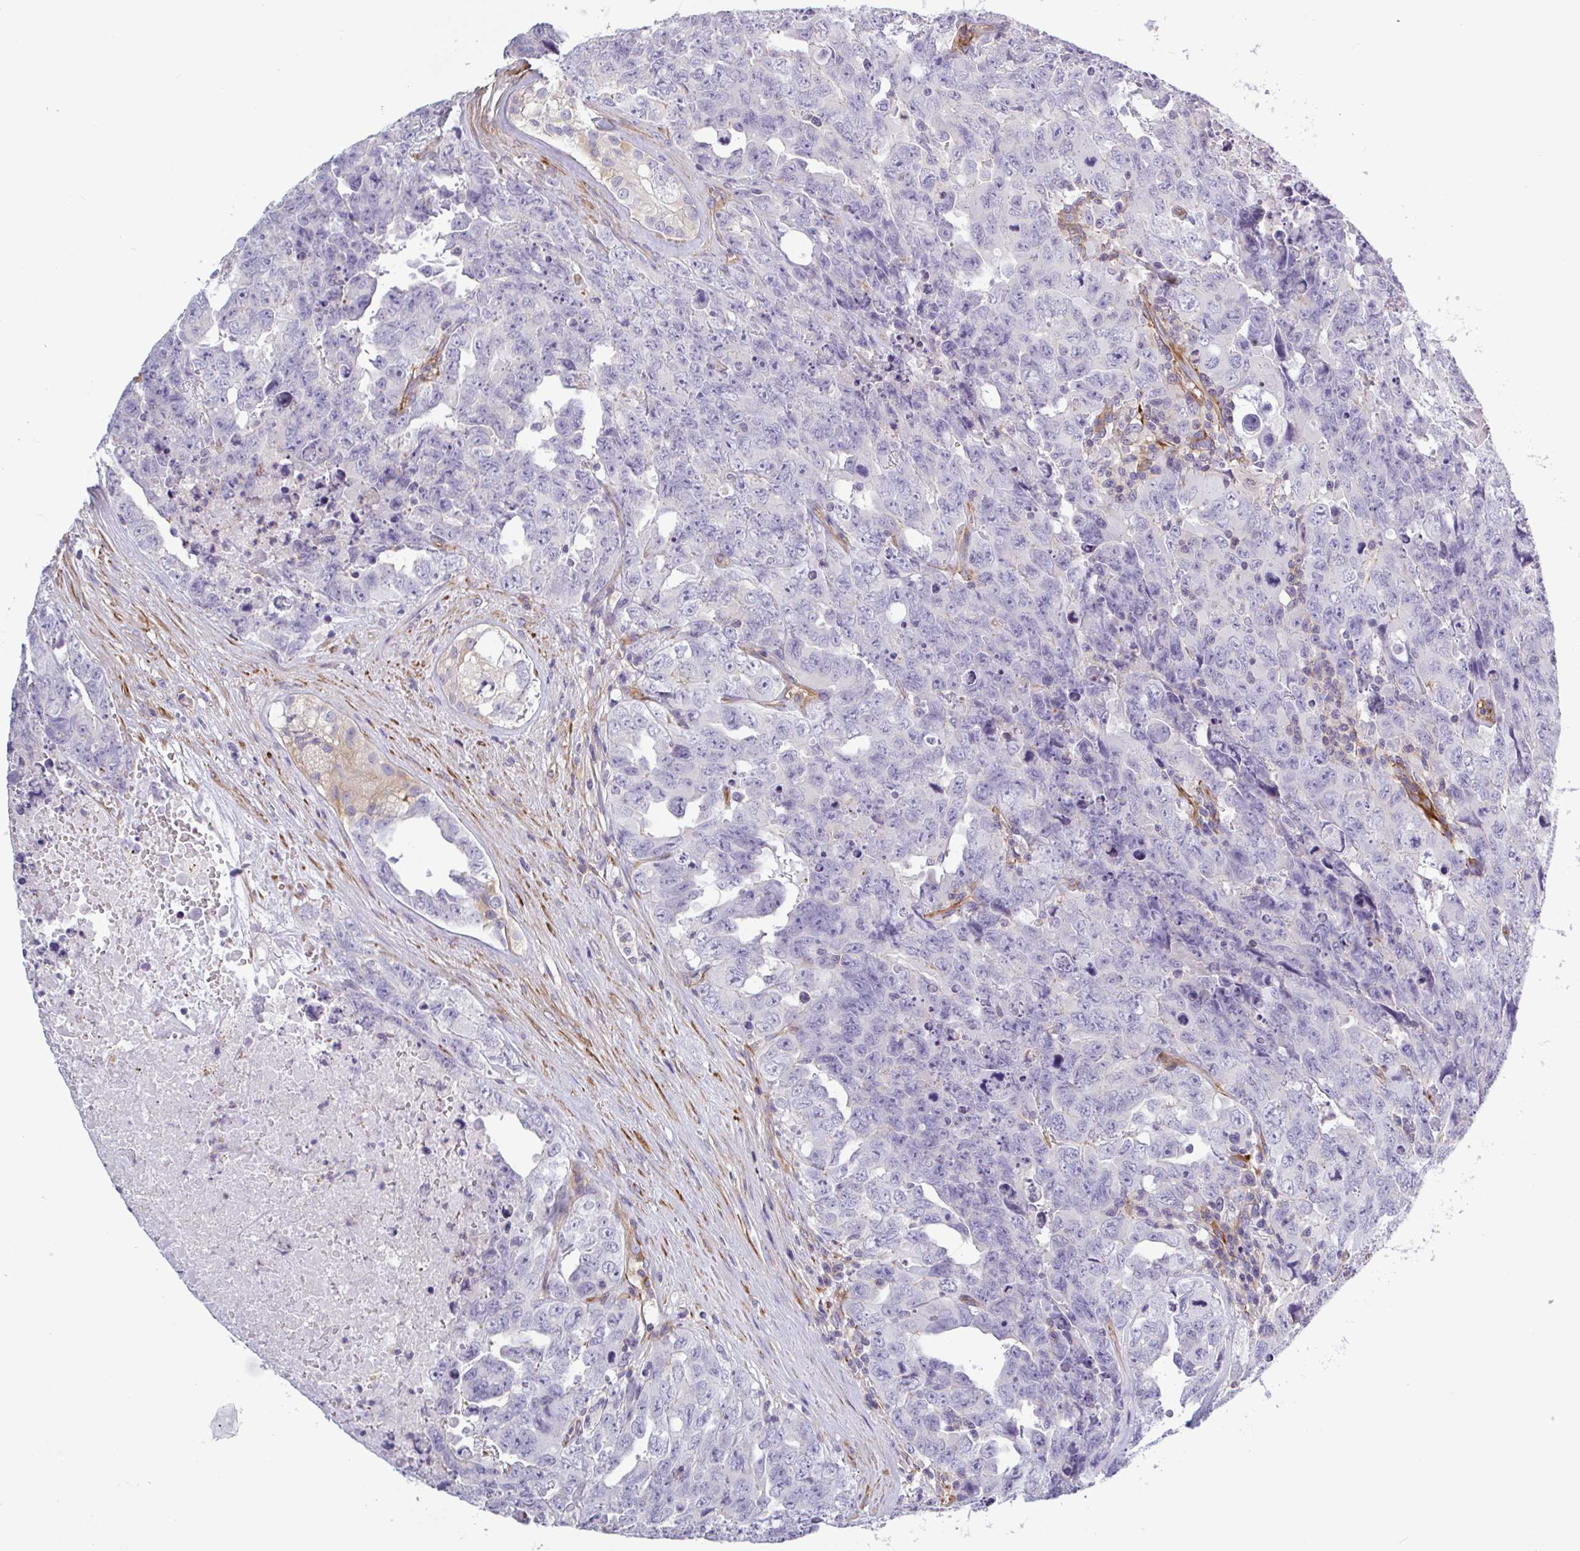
{"staining": {"intensity": "negative", "quantity": "none", "location": "none"}, "tissue": "testis cancer", "cell_type": "Tumor cells", "image_type": "cancer", "snomed": [{"axis": "morphology", "description": "Carcinoma, Embryonal, NOS"}, {"axis": "topography", "description": "Testis"}], "caption": "The image demonstrates no significant expression in tumor cells of testis embryonal carcinoma. The staining was performed using DAB (3,3'-diaminobenzidine) to visualize the protein expression in brown, while the nuclei were stained in blue with hematoxylin (Magnification: 20x).", "gene": "SHISA7", "patient": {"sex": "male", "age": 24}}